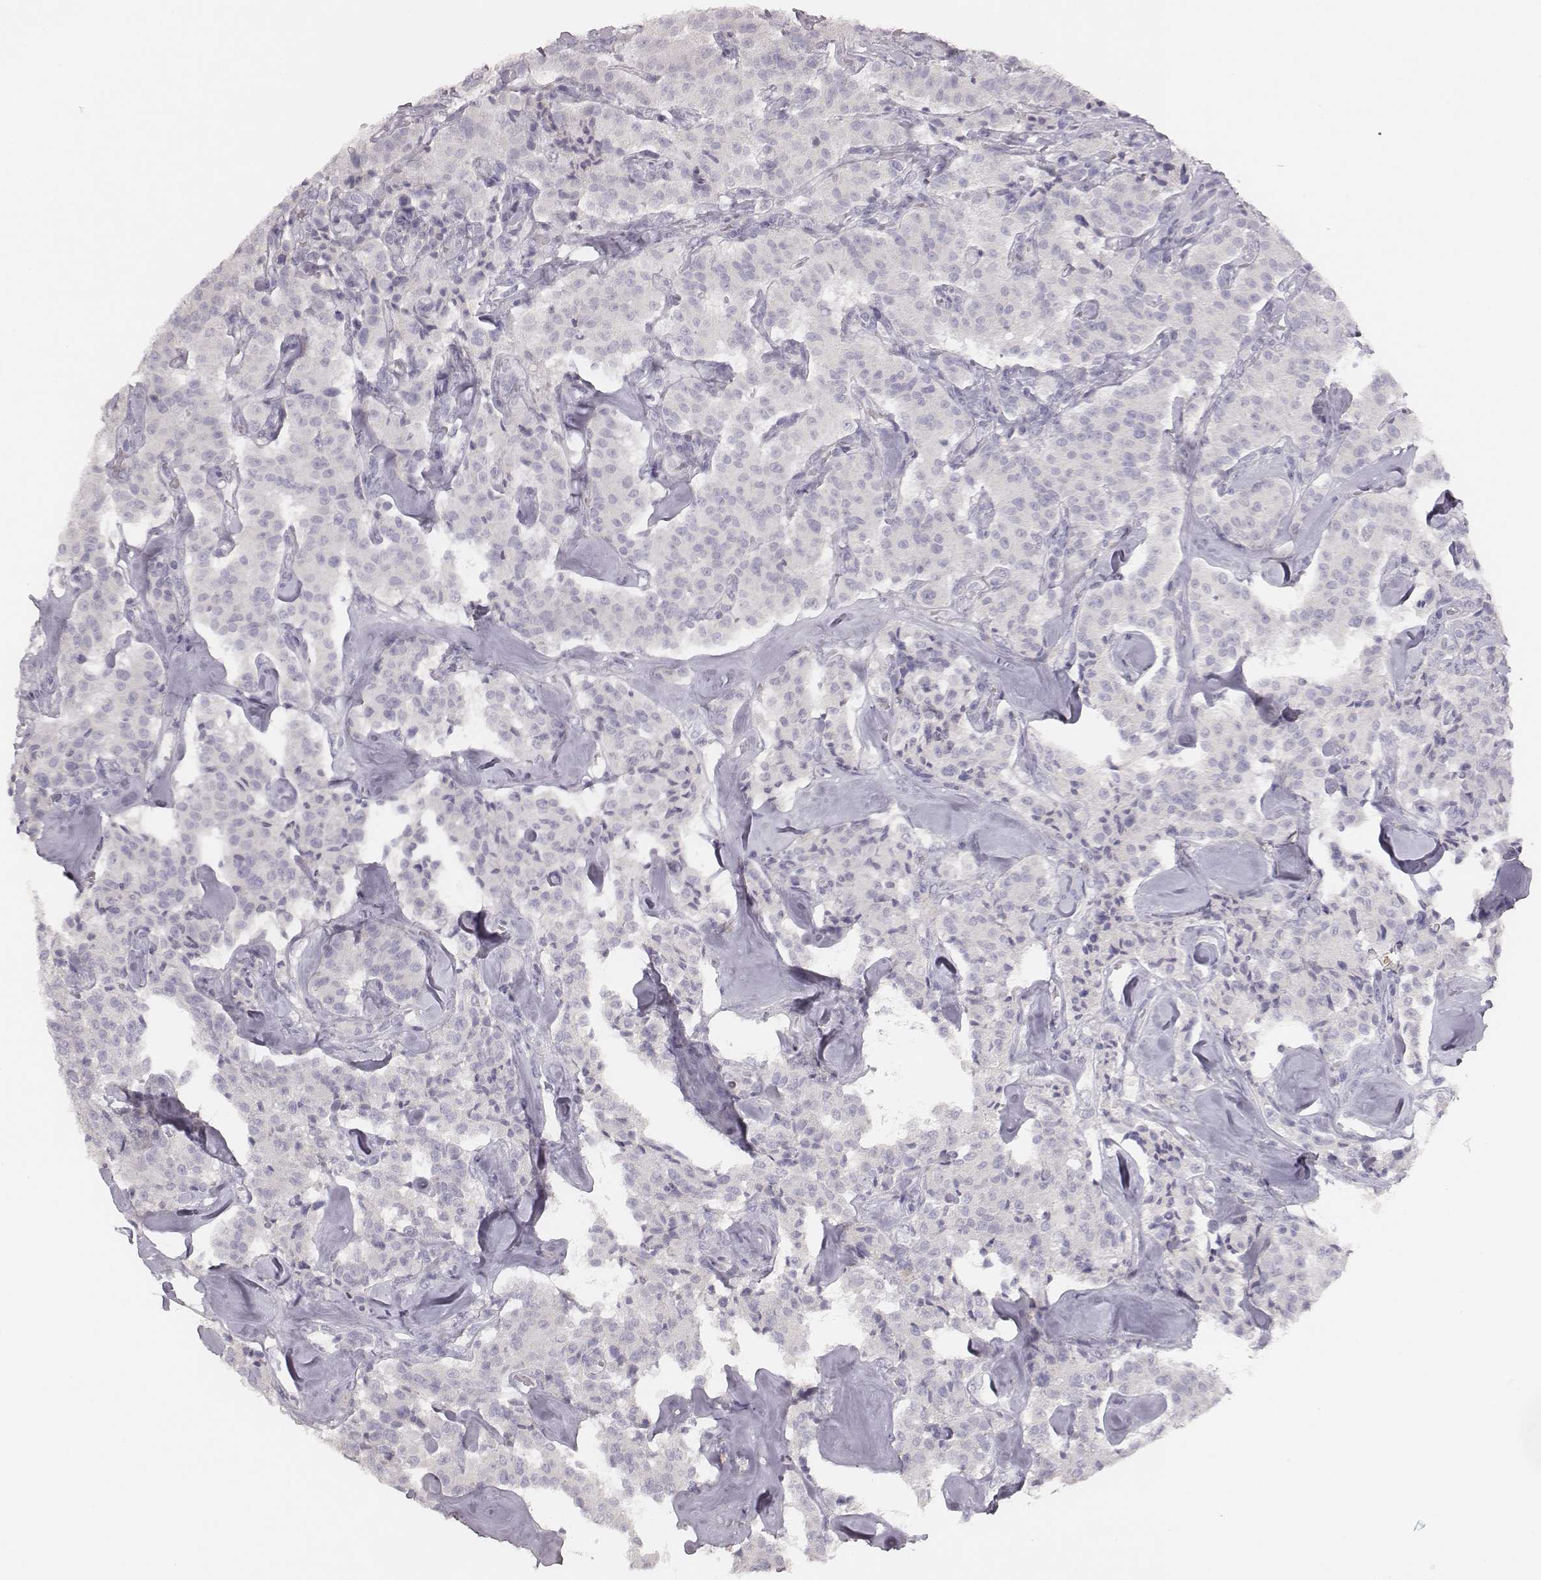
{"staining": {"intensity": "negative", "quantity": "none", "location": "none"}, "tissue": "carcinoid", "cell_type": "Tumor cells", "image_type": "cancer", "snomed": [{"axis": "morphology", "description": "Carcinoid, malignant, NOS"}, {"axis": "topography", "description": "Pancreas"}], "caption": "There is no significant staining in tumor cells of carcinoid.", "gene": "MYH6", "patient": {"sex": "male", "age": 41}}